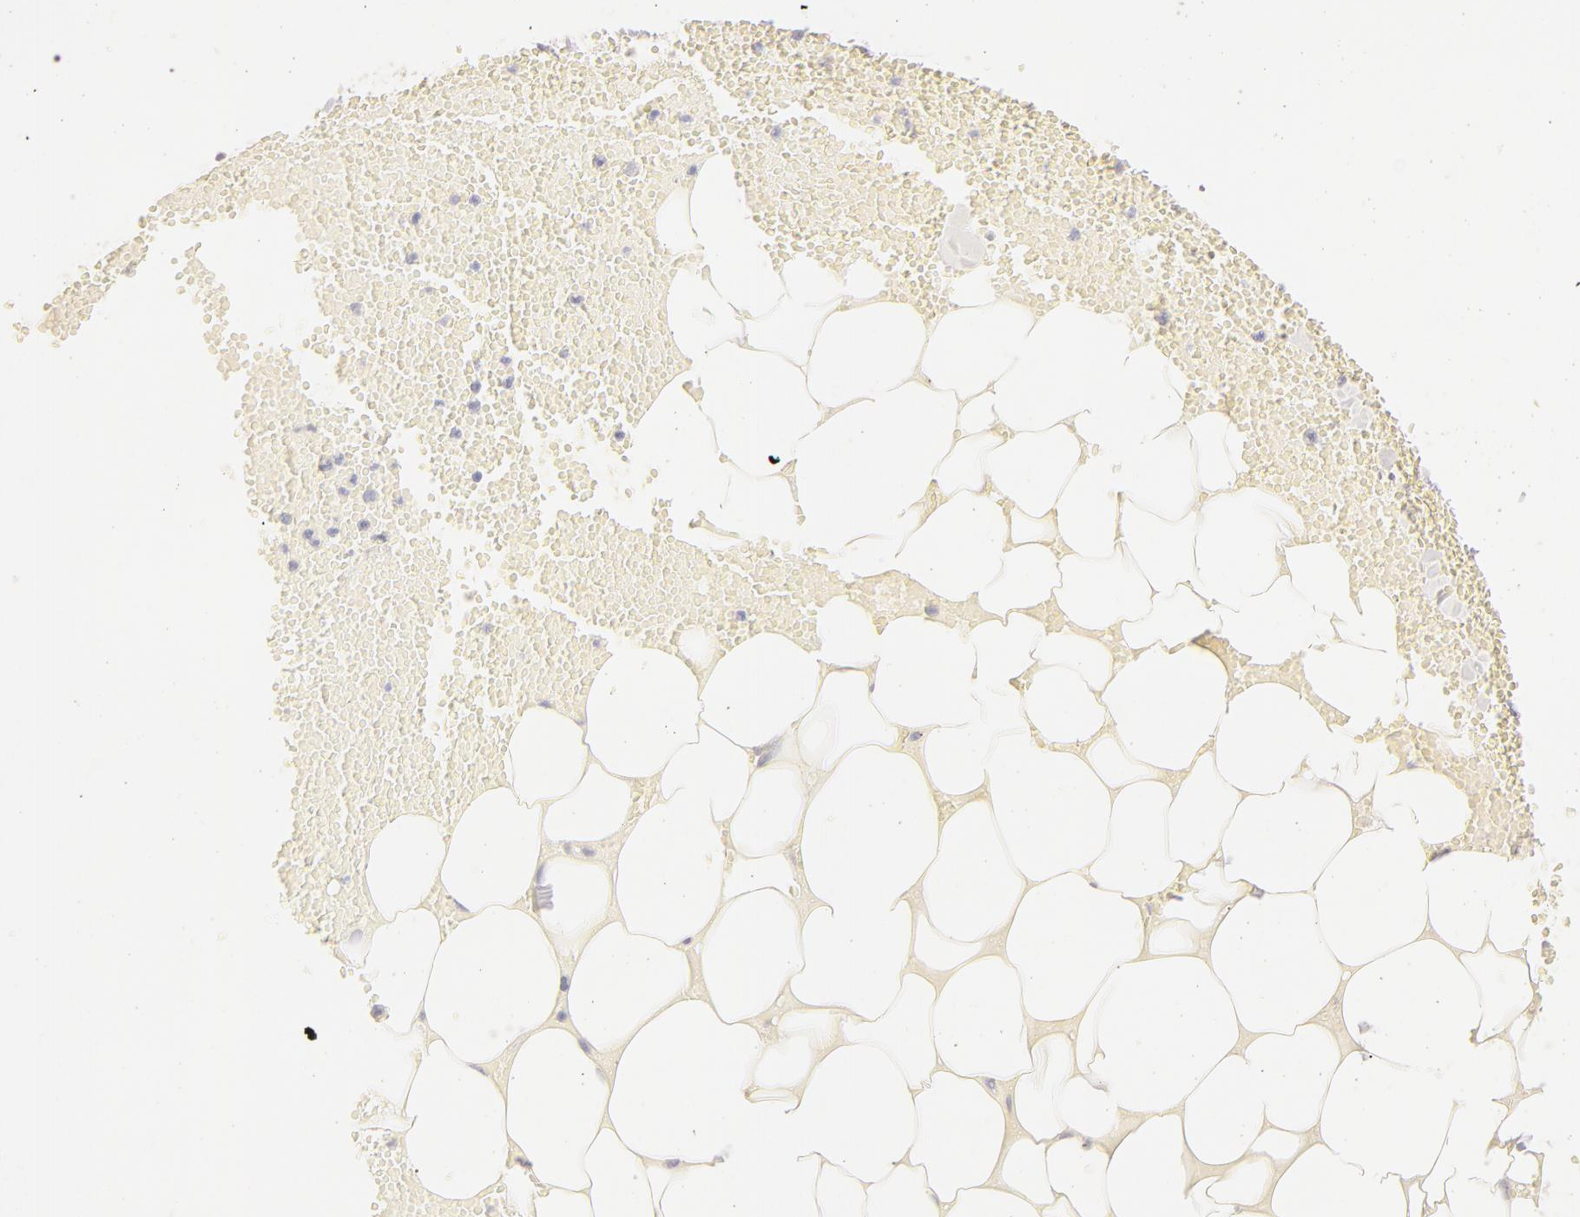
{"staining": {"intensity": "negative", "quantity": "none", "location": "none"}, "tissue": "adipose tissue", "cell_type": "Adipocytes", "image_type": "normal", "snomed": [{"axis": "morphology", "description": "Normal tissue, NOS"}, {"axis": "morphology", "description": "Inflammation, NOS"}, {"axis": "topography", "description": "Lymph node"}, {"axis": "topography", "description": "Peripheral nerve tissue"}], "caption": "Human adipose tissue stained for a protein using immunohistochemistry (IHC) displays no expression in adipocytes.", "gene": "LGALS7B", "patient": {"sex": "male", "age": 52}}